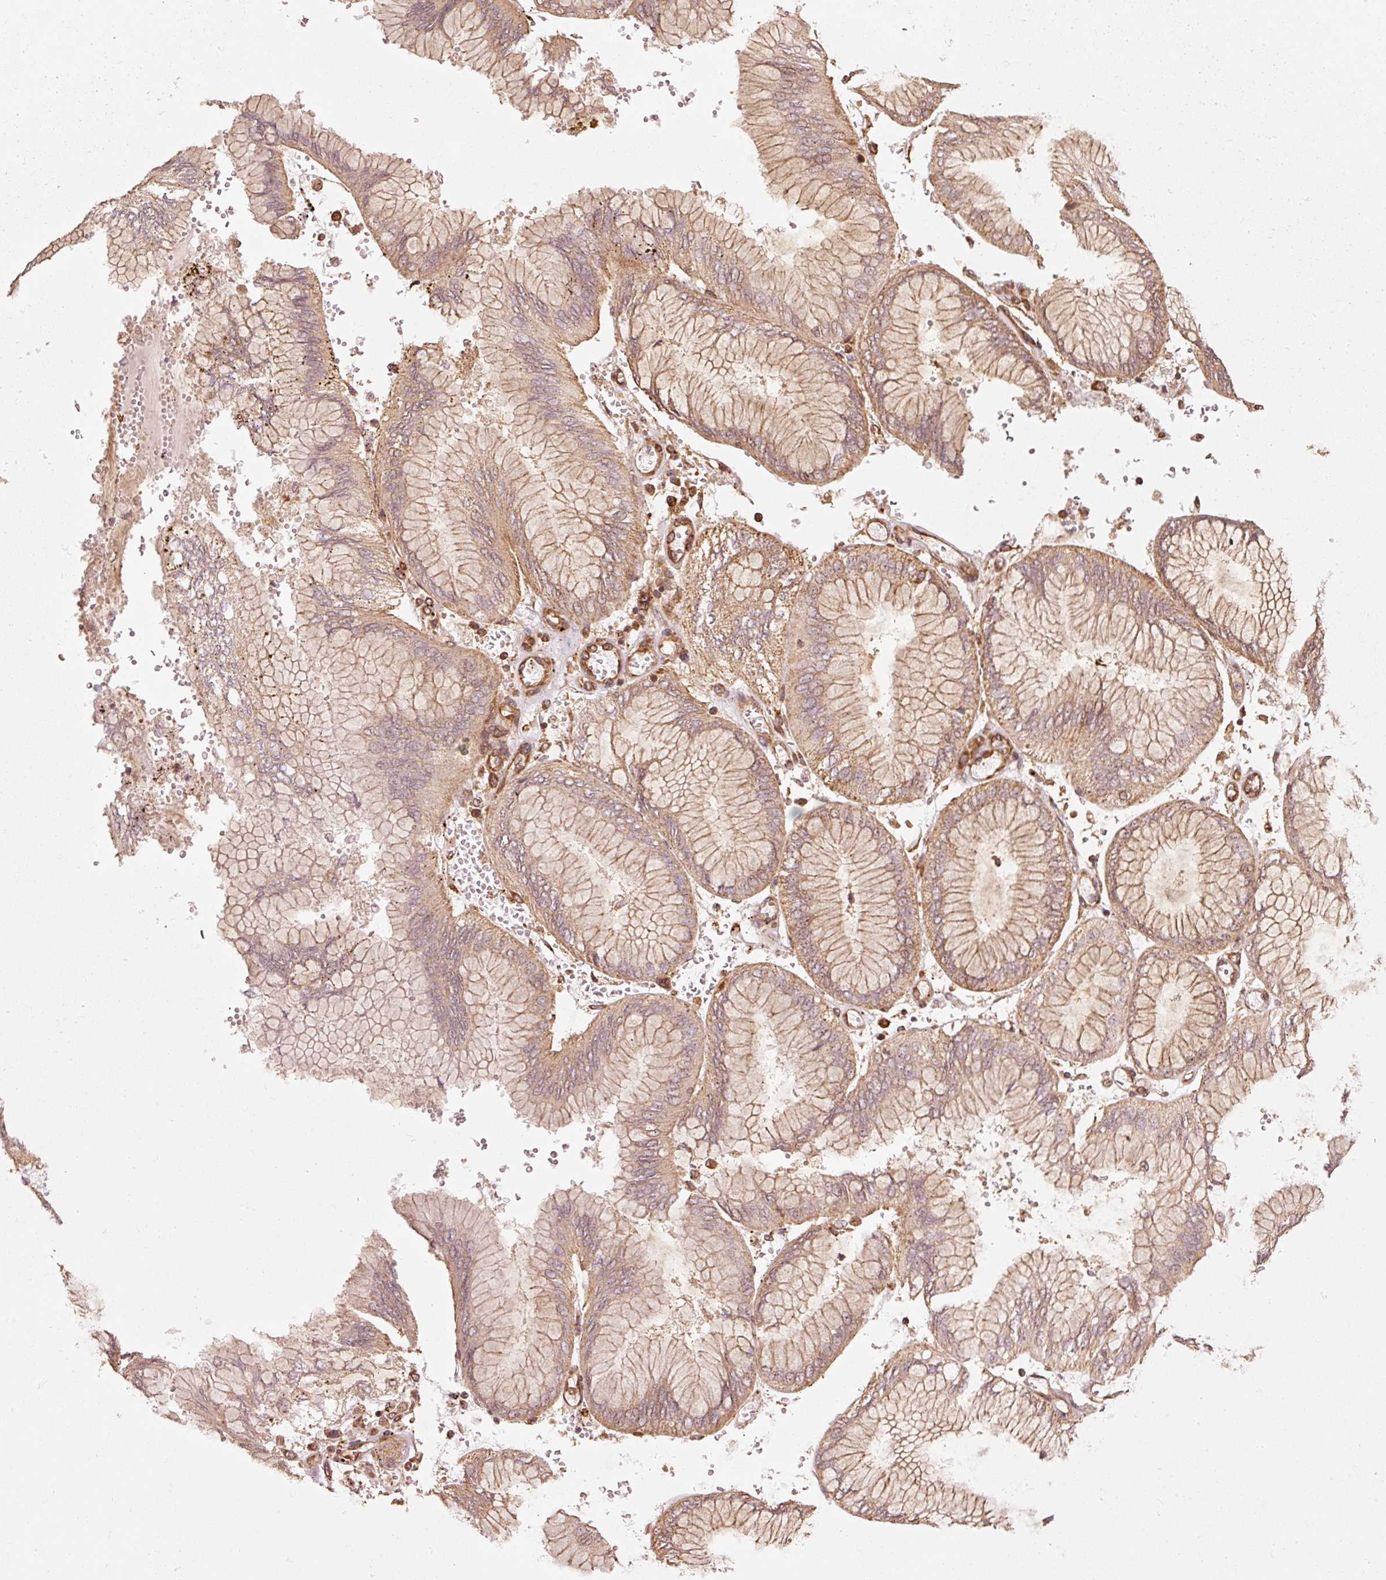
{"staining": {"intensity": "moderate", "quantity": ">75%", "location": "cytoplasmic/membranous"}, "tissue": "stomach cancer", "cell_type": "Tumor cells", "image_type": "cancer", "snomed": [{"axis": "morphology", "description": "Adenocarcinoma, NOS"}, {"axis": "topography", "description": "Stomach"}], "caption": "The micrograph reveals a brown stain indicating the presence of a protein in the cytoplasmic/membranous of tumor cells in stomach cancer.", "gene": "MRPL16", "patient": {"sex": "male", "age": 76}}